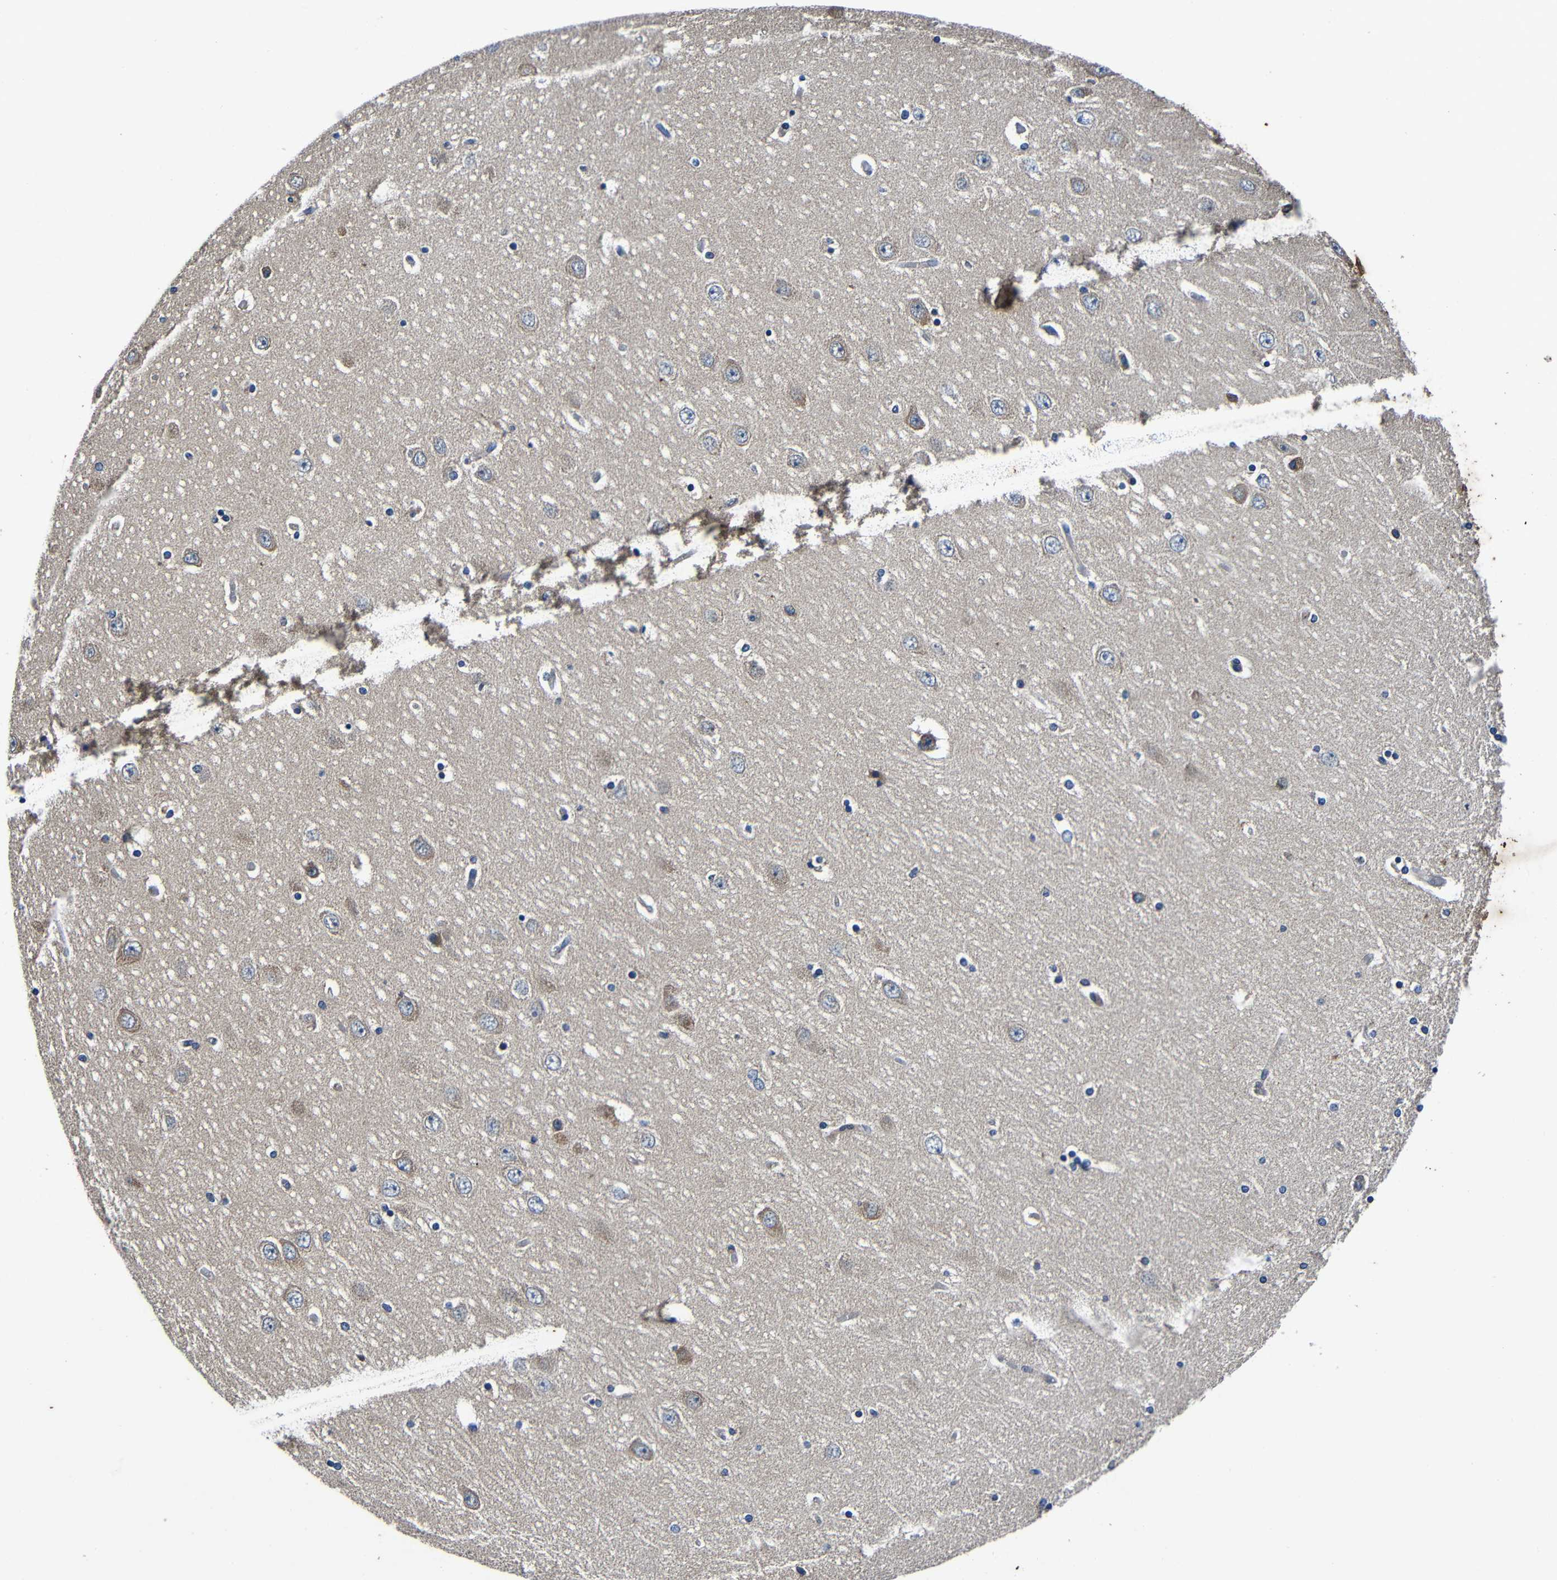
{"staining": {"intensity": "negative", "quantity": "none", "location": "none"}, "tissue": "hippocampus", "cell_type": "Glial cells", "image_type": "normal", "snomed": [{"axis": "morphology", "description": "Normal tissue, NOS"}, {"axis": "topography", "description": "Hippocampus"}], "caption": "Immunohistochemistry micrograph of unremarkable human hippocampus stained for a protein (brown), which demonstrates no positivity in glial cells.", "gene": "CNR2", "patient": {"sex": "female", "age": 54}}